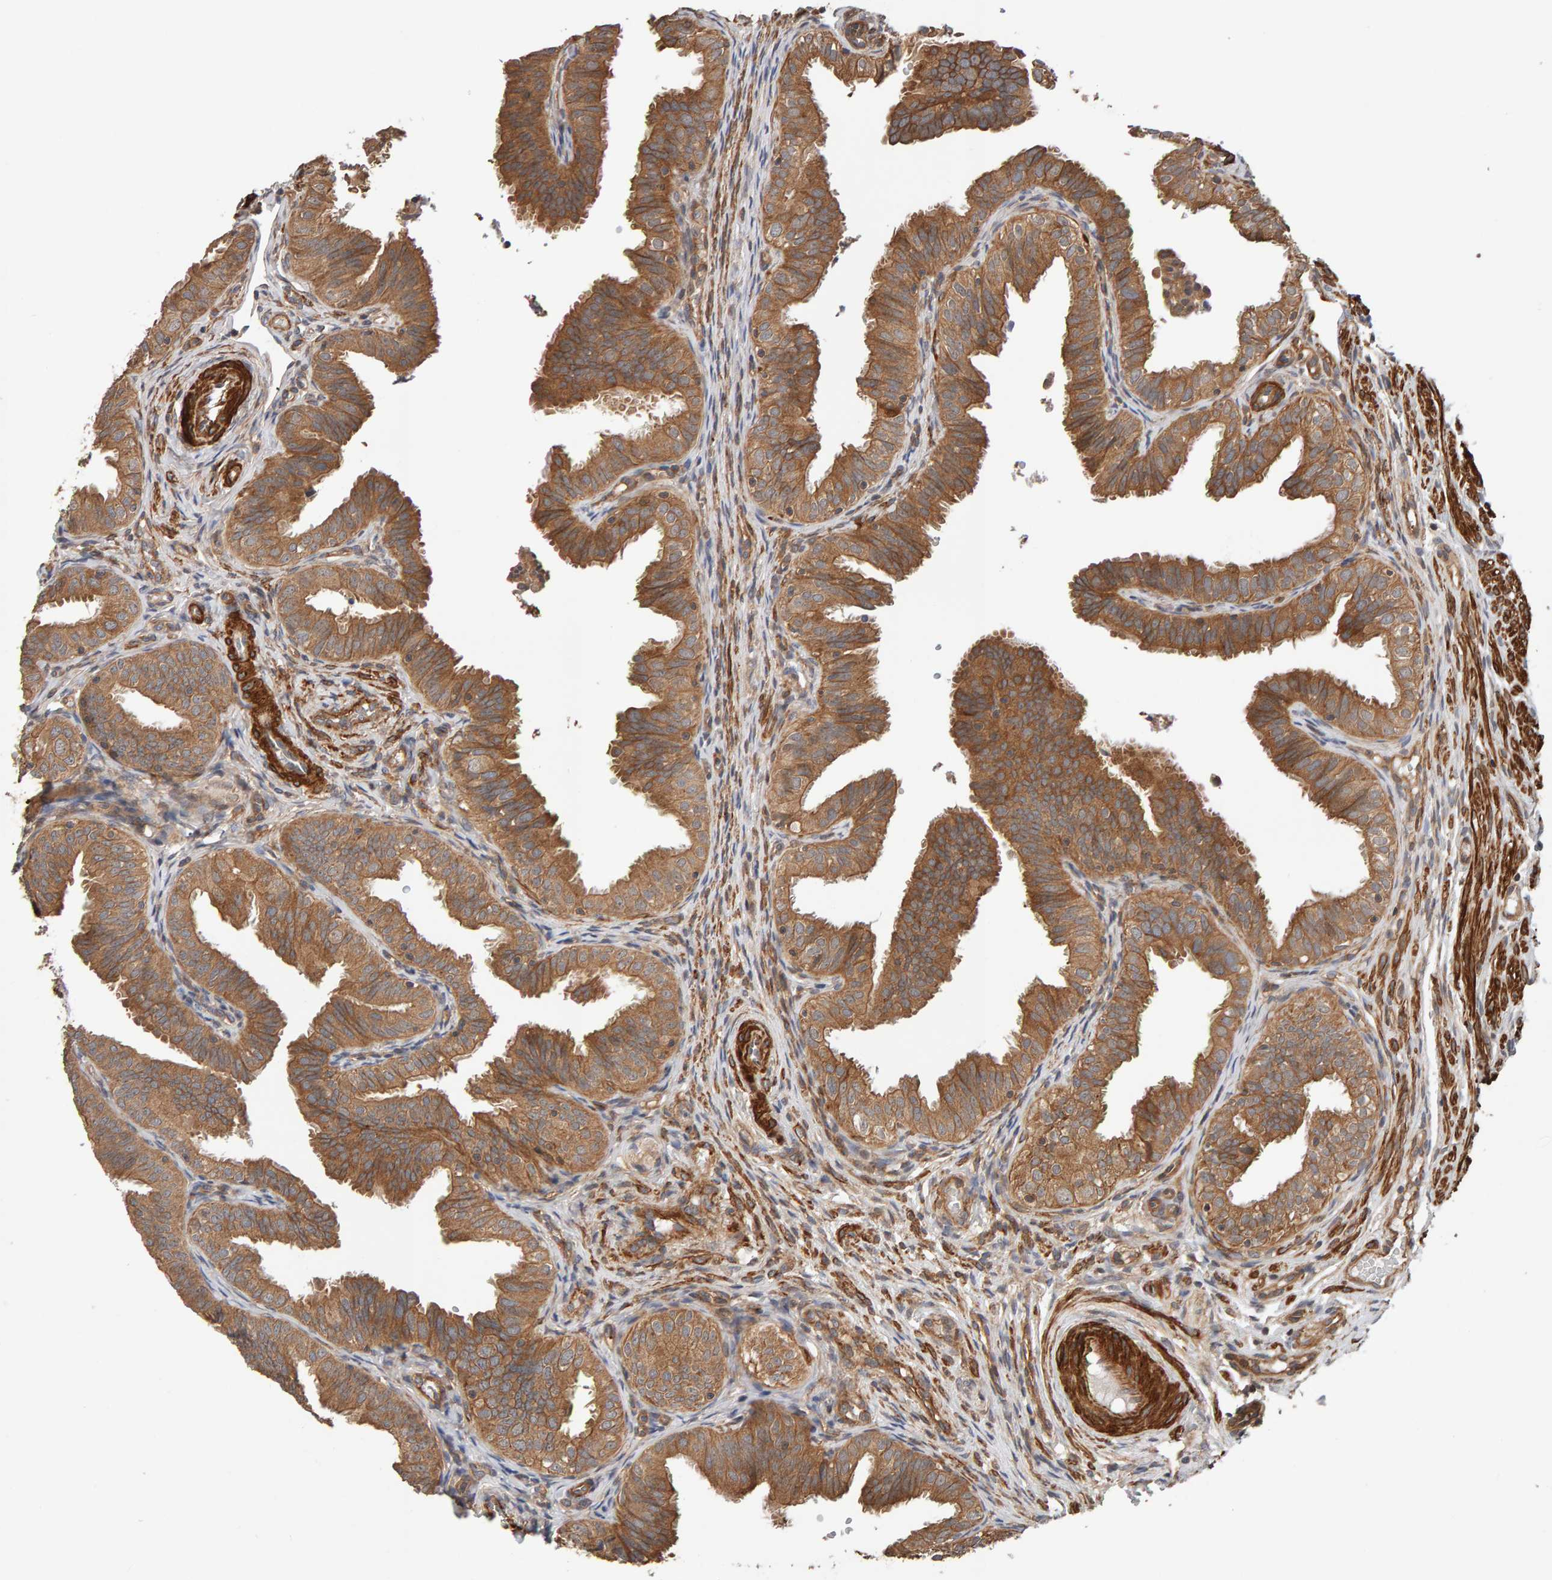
{"staining": {"intensity": "moderate", "quantity": ">75%", "location": "cytoplasmic/membranous"}, "tissue": "fallopian tube", "cell_type": "Glandular cells", "image_type": "normal", "snomed": [{"axis": "morphology", "description": "Normal tissue, NOS"}, {"axis": "topography", "description": "Fallopian tube"}], "caption": "Immunohistochemical staining of normal fallopian tube reveals moderate cytoplasmic/membranous protein expression in about >75% of glandular cells.", "gene": "SYNRG", "patient": {"sex": "female", "age": 35}}